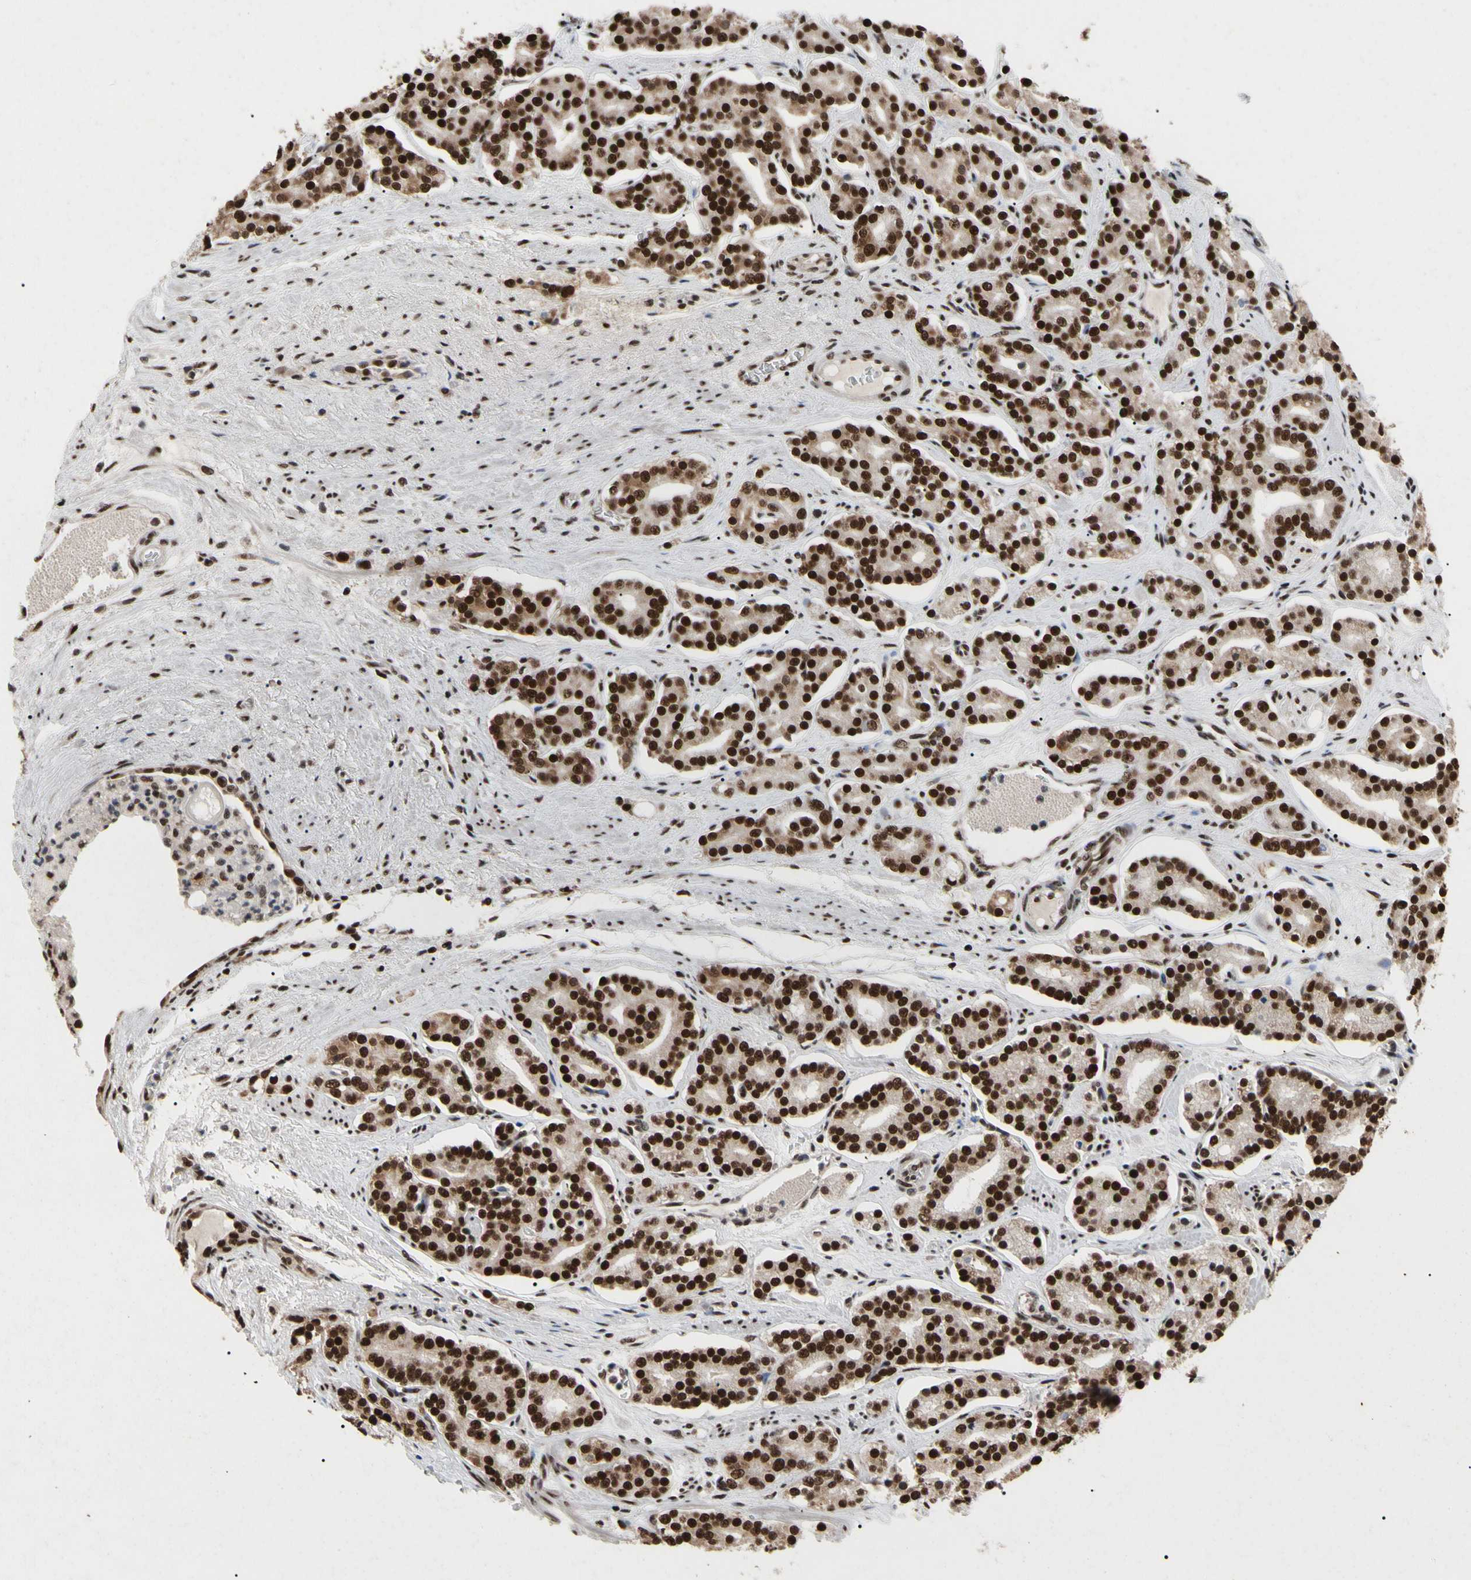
{"staining": {"intensity": "strong", "quantity": ">75%", "location": "cytoplasmic/membranous,nuclear"}, "tissue": "prostate cancer", "cell_type": "Tumor cells", "image_type": "cancer", "snomed": [{"axis": "morphology", "description": "Adenocarcinoma, Low grade"}, {"axis": "topography", "description": "Prostate"}], "caption": "A brown stain labels strong cytoplasmic/membranous and nuclear expression of a protein in prostate adenocarcinoma (low-grade) tumor cells.", "gene": "FAM98B", "patient": {"sex": "male", "age": 63}}